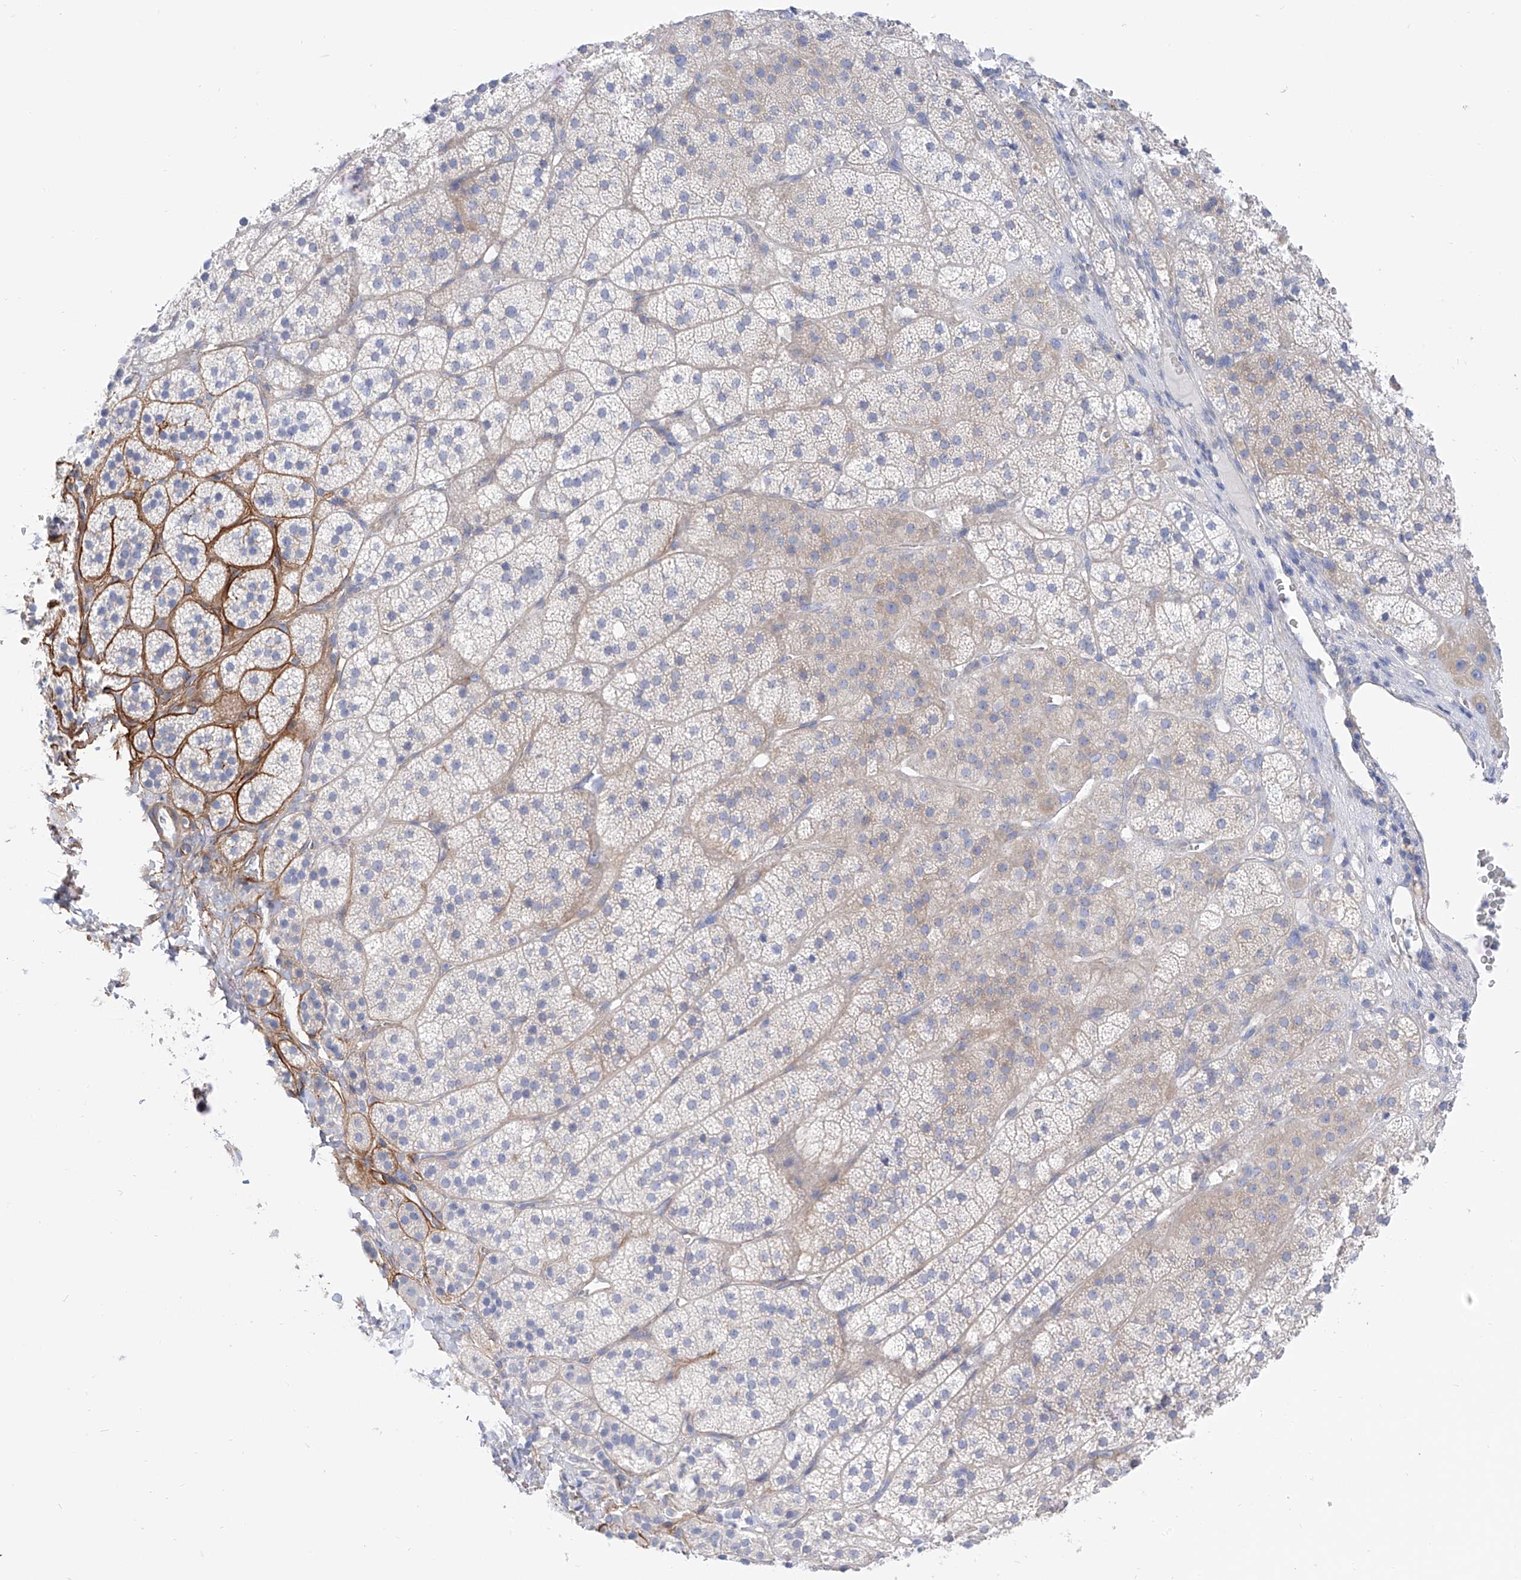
{"staining": {"intensity": "negative", "quantity": "none", "location": "none"}, "tissue": "adrenal gland", "cell_type": "Glandular cells", "image_type": "normal", "snomed": [{"axis": "morphology", "description": "Normal tissue, NOS"}, {"axis": "topography", "description": "Adrenal gland"}], "caption": "This is a micrograph of immunohistochemistry staining of benign adrenal gland, which shows no staining in glandular cells.", "gene": "LCA5", "patient": {"sex": "female", "age": 44}}